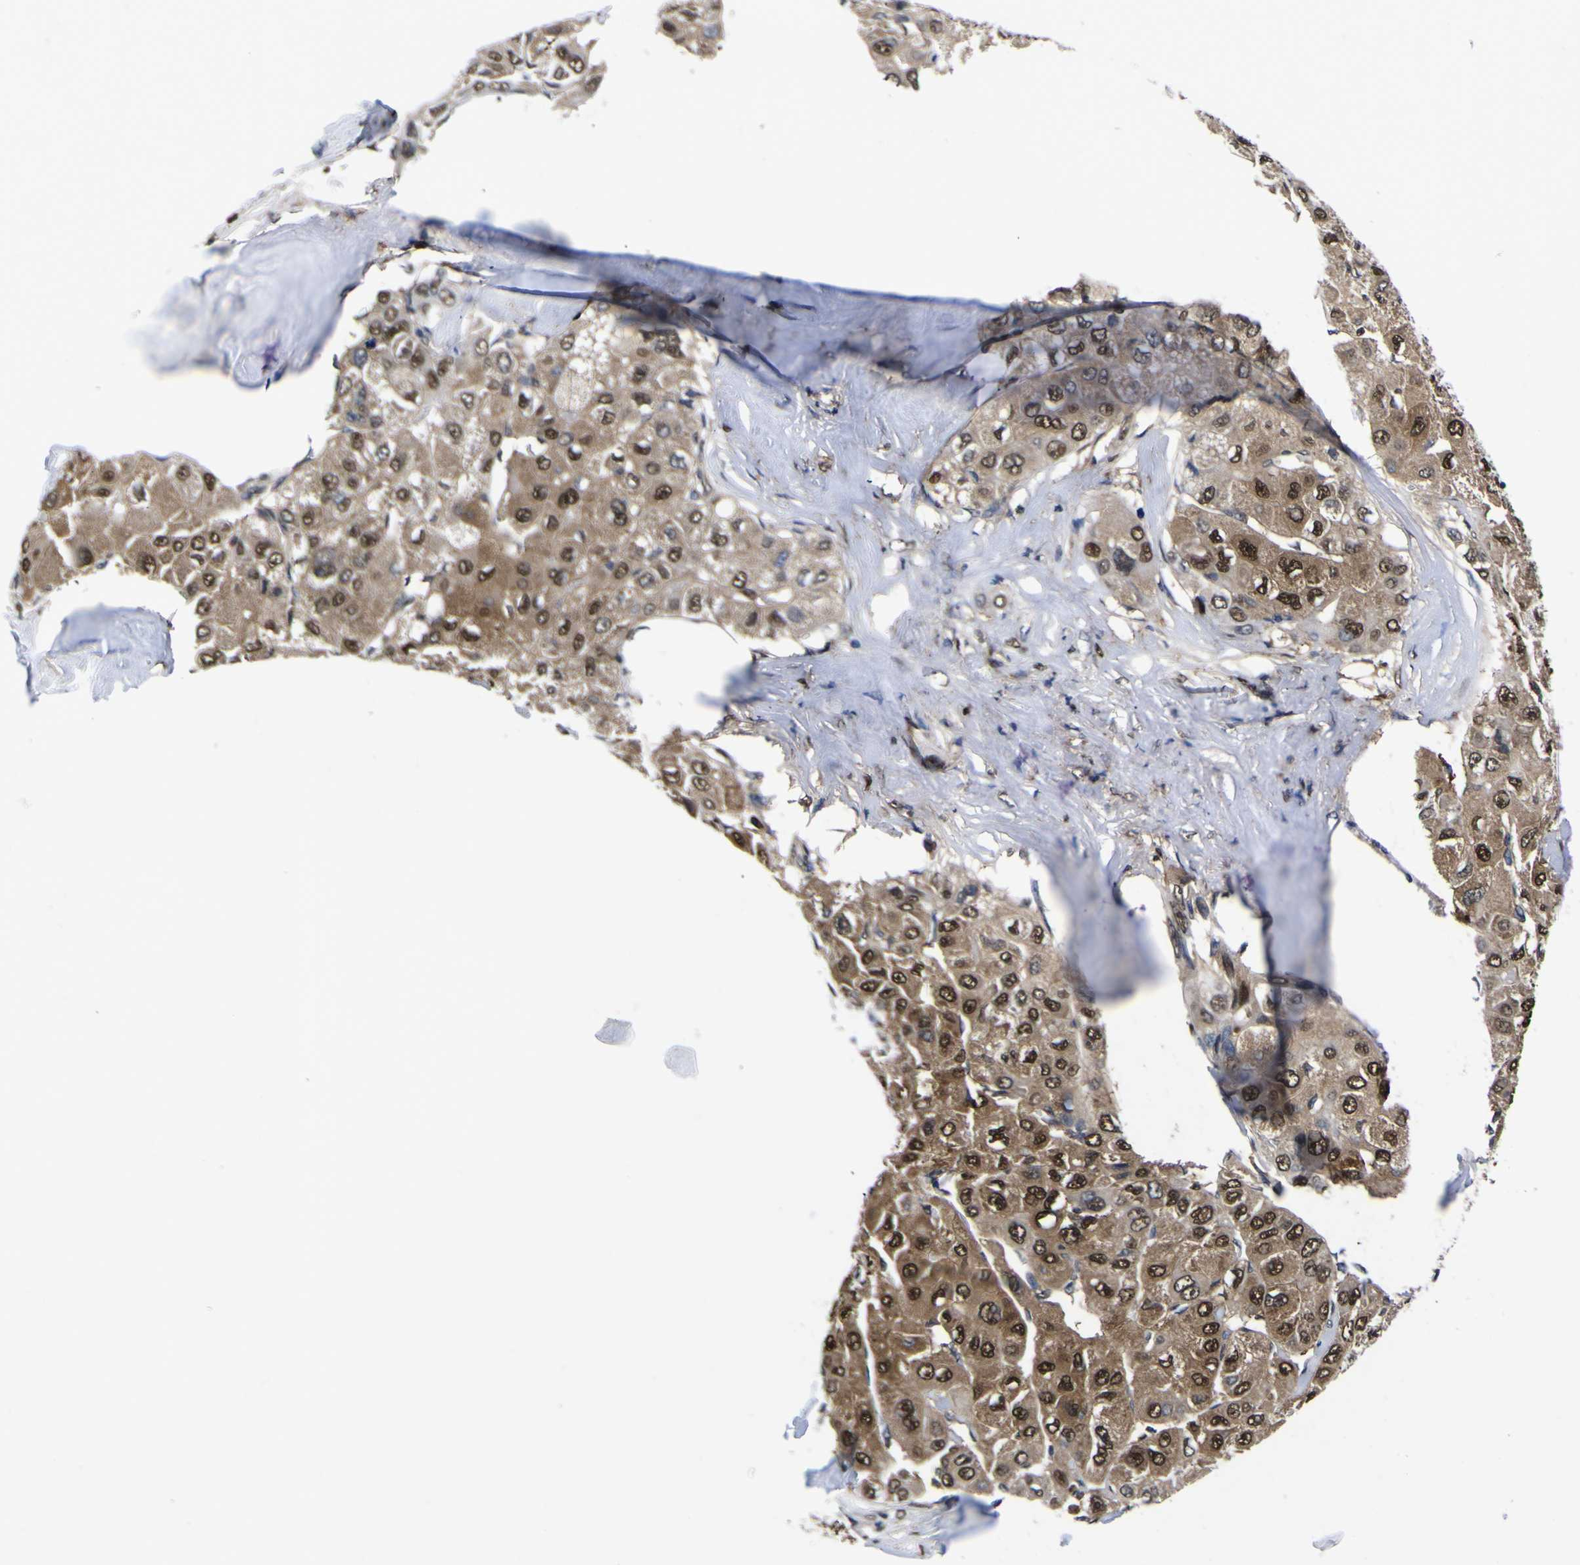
{"staining": {"intensity": "strong", "quantity": ">75%", "location": "cytoplasmic/membranous,nuclear"}, "tissue": "liver cancer", "cell_type": "Tumor cells", "image_type": "cancer", "snomed": [{"axis": "morphology", "description": "Carcinoma, Hepatocellular, NOS"}, {"axis": "topography", "description": "Liver"}], "caption": "A brown stain labels strong cytoplasmic/membranous and nuclear expression of a protein in human hepatocellular carcinoma (liver) tumor cells.", "gene": "FAM110B", "patient": {"sex": "male", "age": 80}}